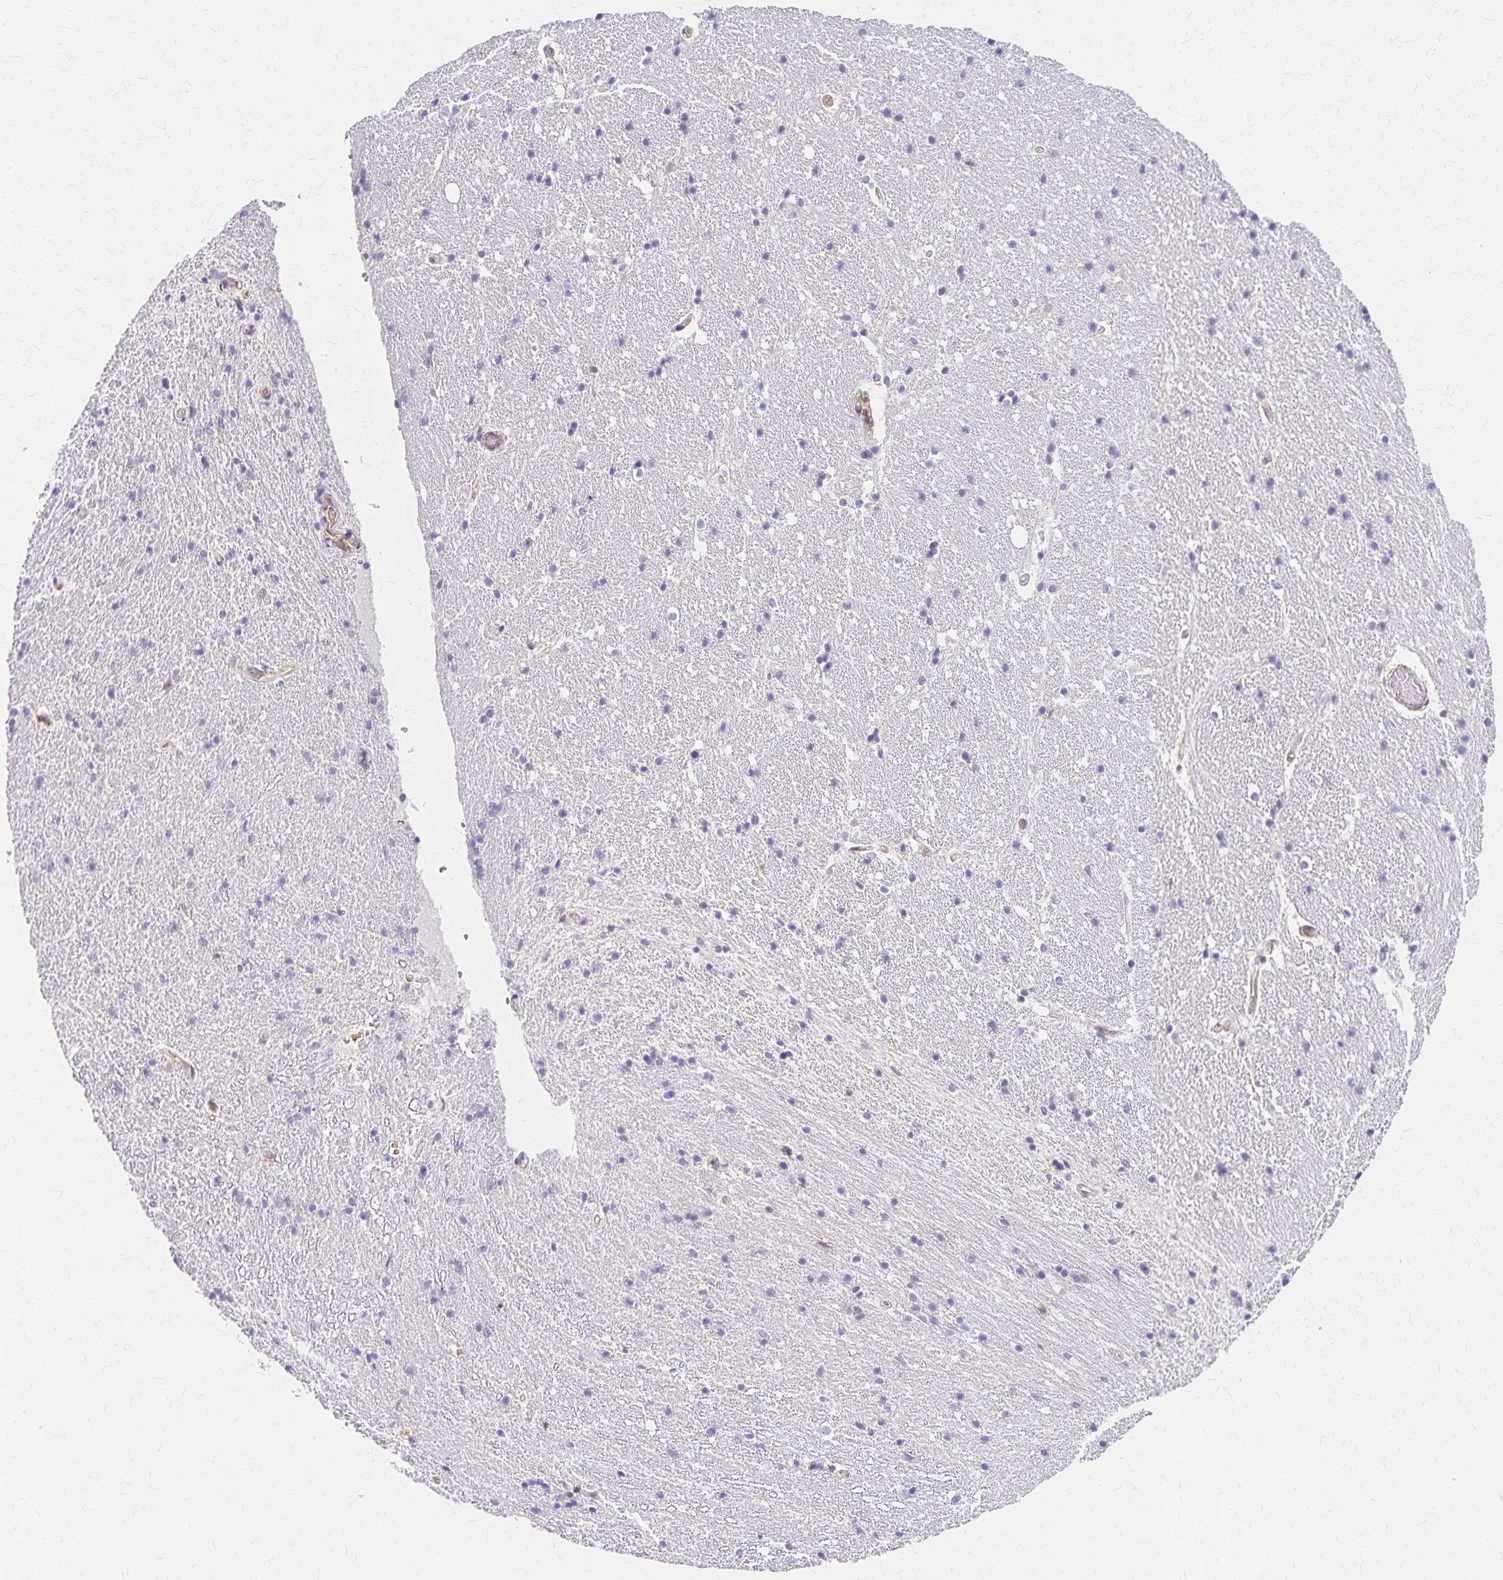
{"staining": {"intensity": "negative", "quantity": "none", "location": "none"}, "tissue": "hippocampus", "cell_type": "Glial cells", "image_type": "normal", "snomed": [{"axis": "morphology", "description": "Normal tissue, NOS"}, {"axis": "topography", "description": "Hippocampus"}], "caption": "Photomicrograph shows no significant protein positivity in glial cells of unremarkable hippocampus. (DAB (3,3'-diaminobenzidine) immunohistochemistry visualized using brightfield microscopy, high magnification).", "gene": "AZGP1", "patient": {"sex": "male", "age": 63}}